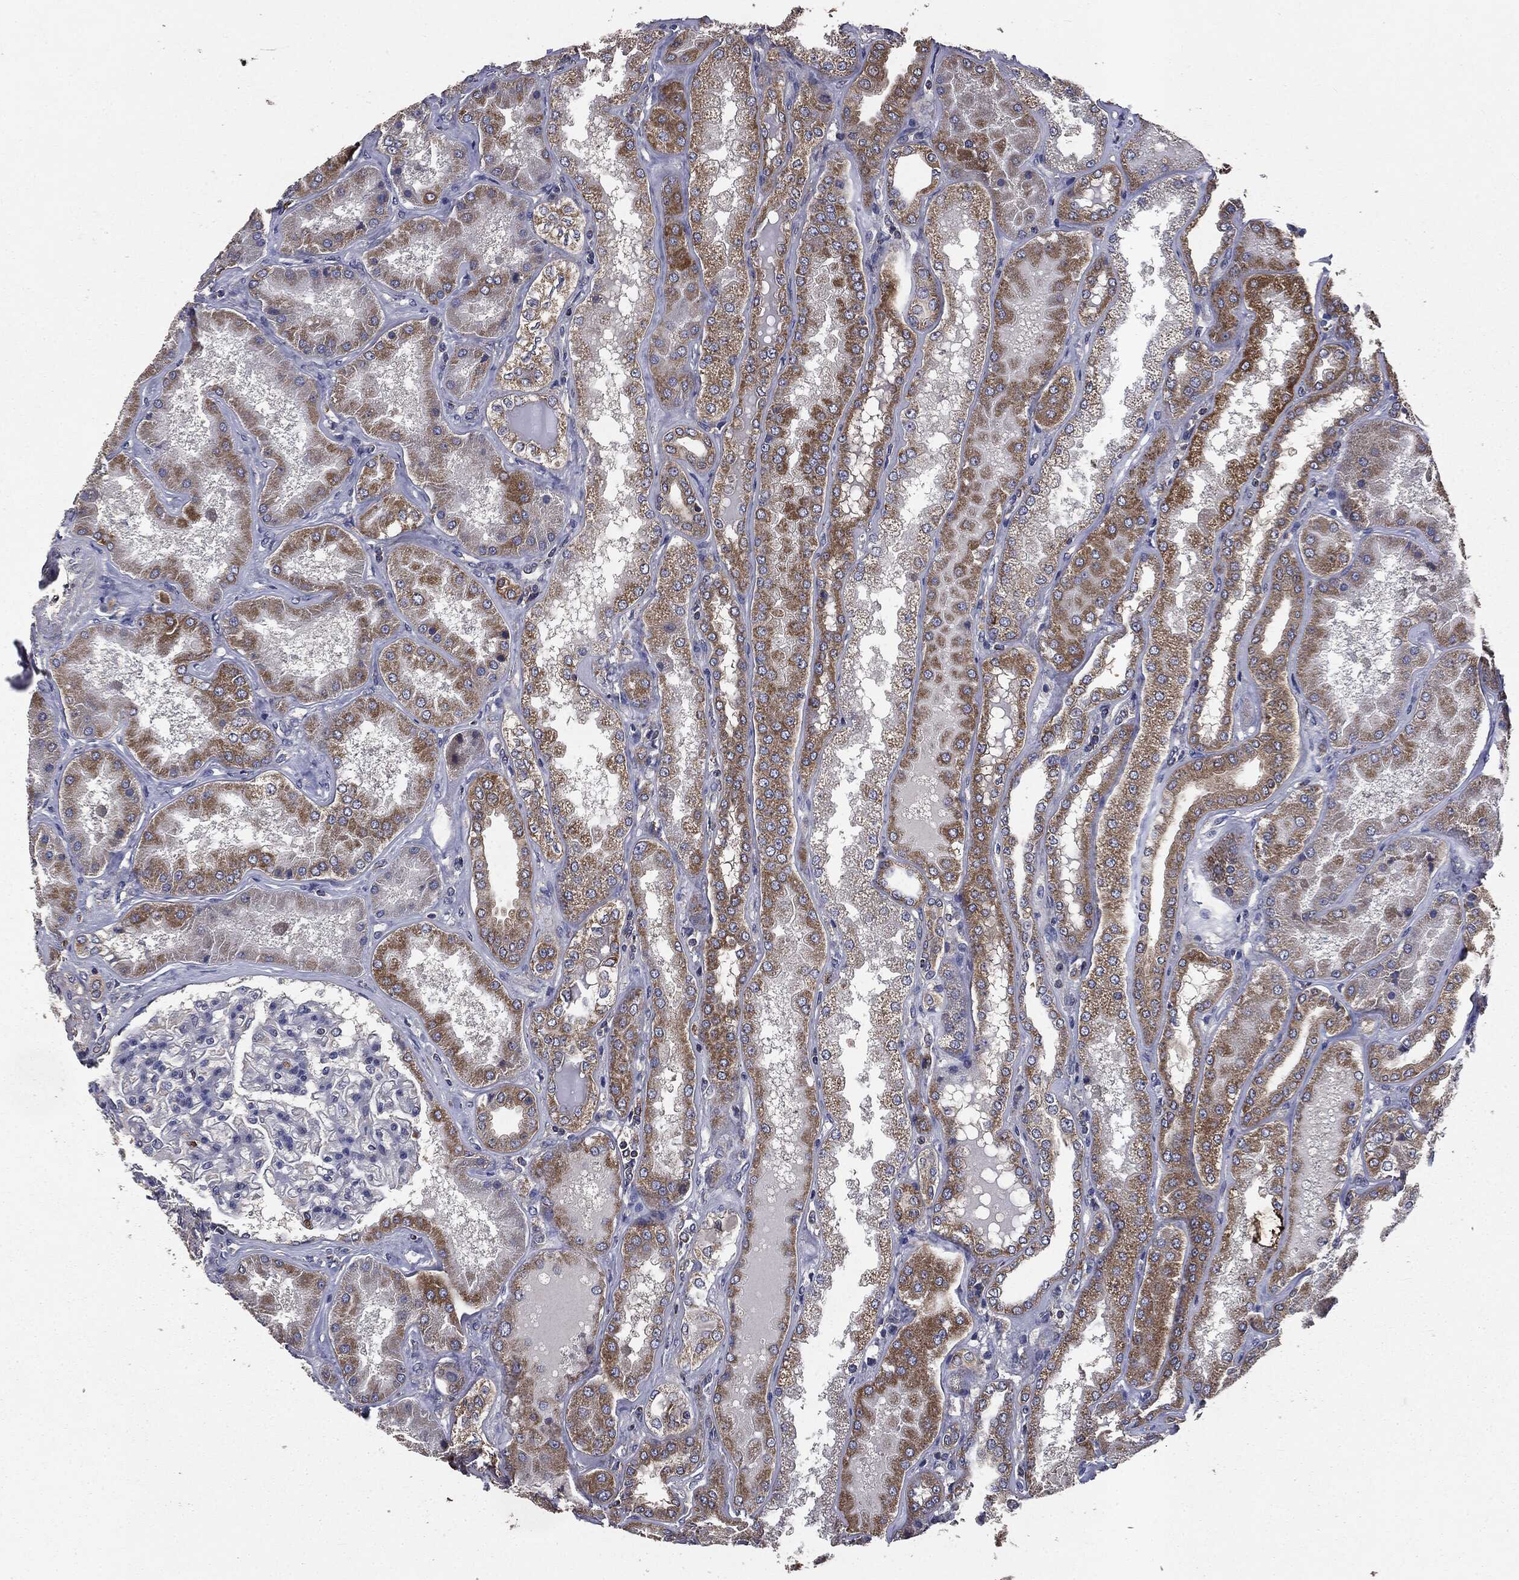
{"staining": {"intensity": "negative", "quantity": "none", "location": "none"}, "tissue": "kidney", "cell_type": "Cells in glomeruli", "image_type": "normal", "snomed": [{"axis": "morphology", "description": "Normal tissue, NOS"}, {"axis": "topography", "description": "Kidney"}], "caption": "DAB (3,3'-diaminobenzidine) immunohistochemical staining of benign kidney reveals no significant expression in cells in glomeruli.", "gene": "MAPK6", "patient": {"sex": "female", "age": 56}}